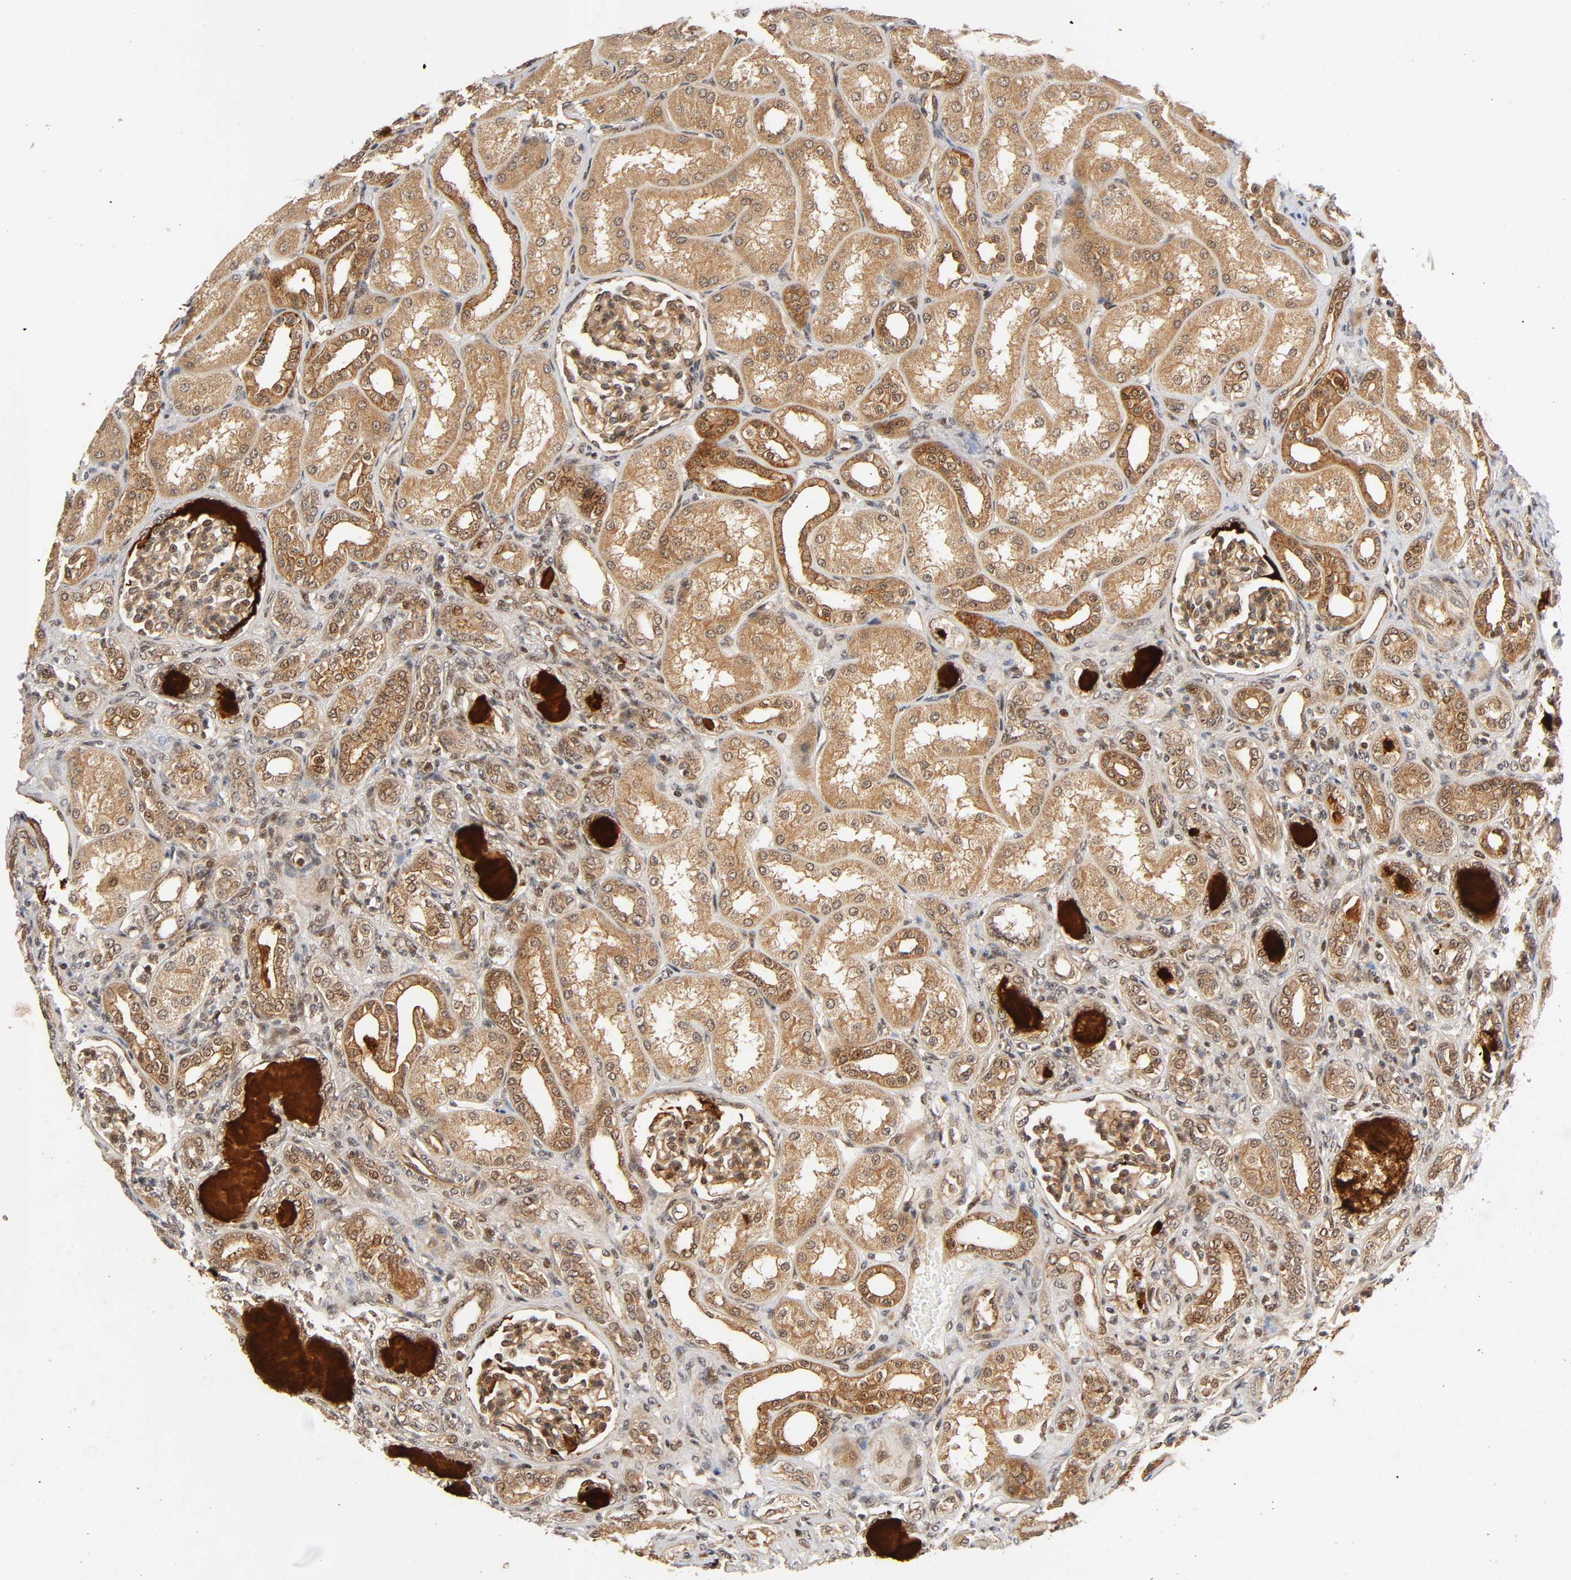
{"staining": {"intensity": "moderate", "quantity": ">75%", "location": "cytoplasmic/membranous,nuclear"}, "tissue": "kidney", "cell_type": "Cells in glomeruli", "image_type": "normal", "snomed": [{"axis": "morphology", "description": "Normal tissue, NOS"}, {"axis": "topography", "description": "Kidney"}], "caption": "Protein staining displays moderate cytoplasmic/membranous,nuclear staining in approximately >75% of cells in glomeruli in benign kidney.", "gene": "IQCJ", "patient": {"sex": "male", "age": 7}}